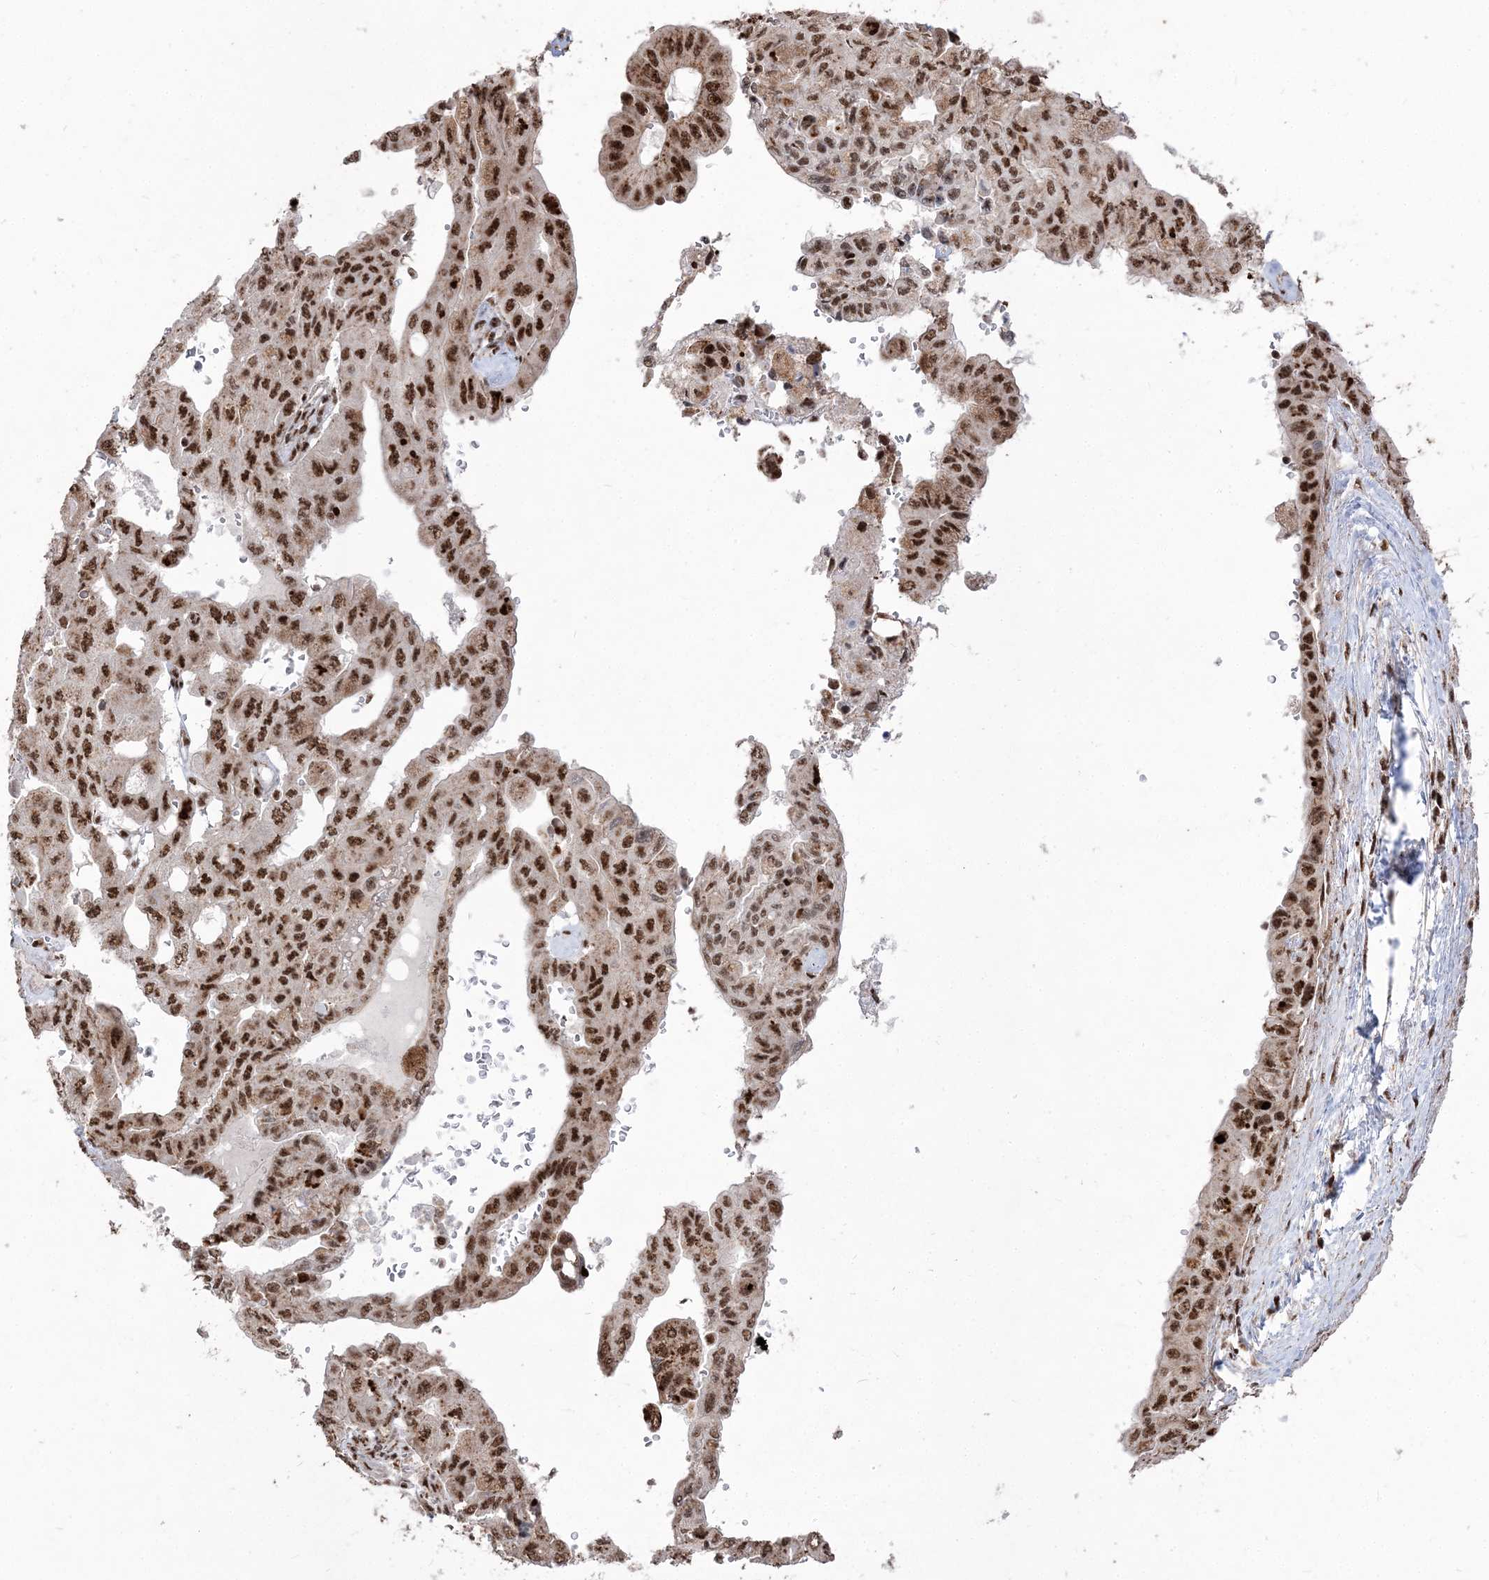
{"staining": {"intensity": "strong", "quantity": ">75%", "location": "nuclear"}, "tissue": "pancreatic cancer", "cell_type": "Tumor cells", "image_type": "cancer", "snomed": [{"axis": "morphology", "description": "Adenocarcinoma, NOS"}, {"axis": "topography", "description": "Pancreas"}], "caption": "This photomicrograph displays IHC staining of pancreatic cancer (adenocarcinoma), with high strong nuclear staining in approximately >75% of tumor cells.", "gene": "RBM17", "patient": {"sex": "male", "age": 51}}